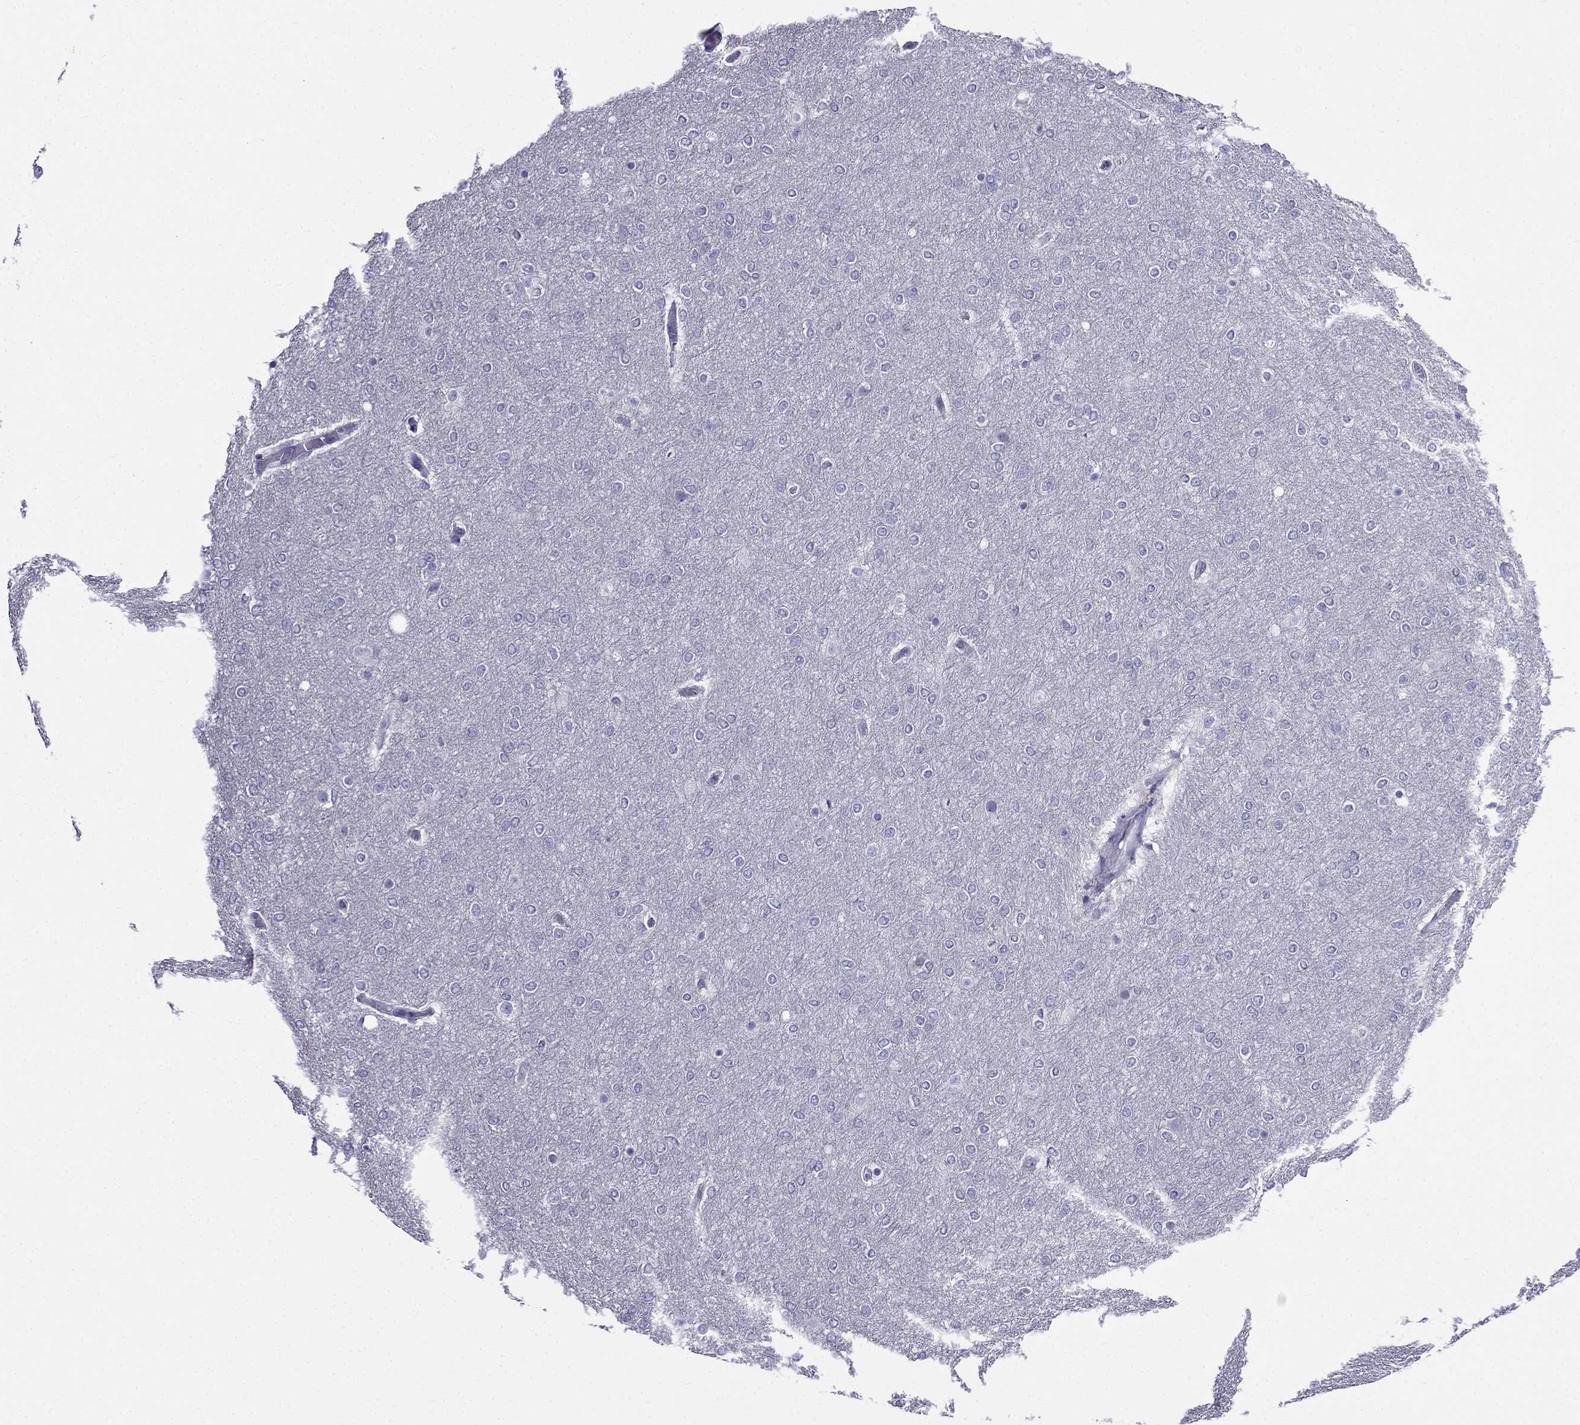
{"staining": {"intensity": "negative", "quantity": "none", "location": "none"}, "tissue": "glioma", "cell_type": "Tumor cells", "image_type": "cancer", "snomed": [{"axis": "morphology", "description": "Glioma, malignant, High grade"}, {"axis": "topography", "description": "Brain"}], "caption": "A micrograph of glioma stained for a protein demonstrates no brown staining in tumor cells.", "gene": "MGP", "patient": {"sex": "female", "age": 61}}